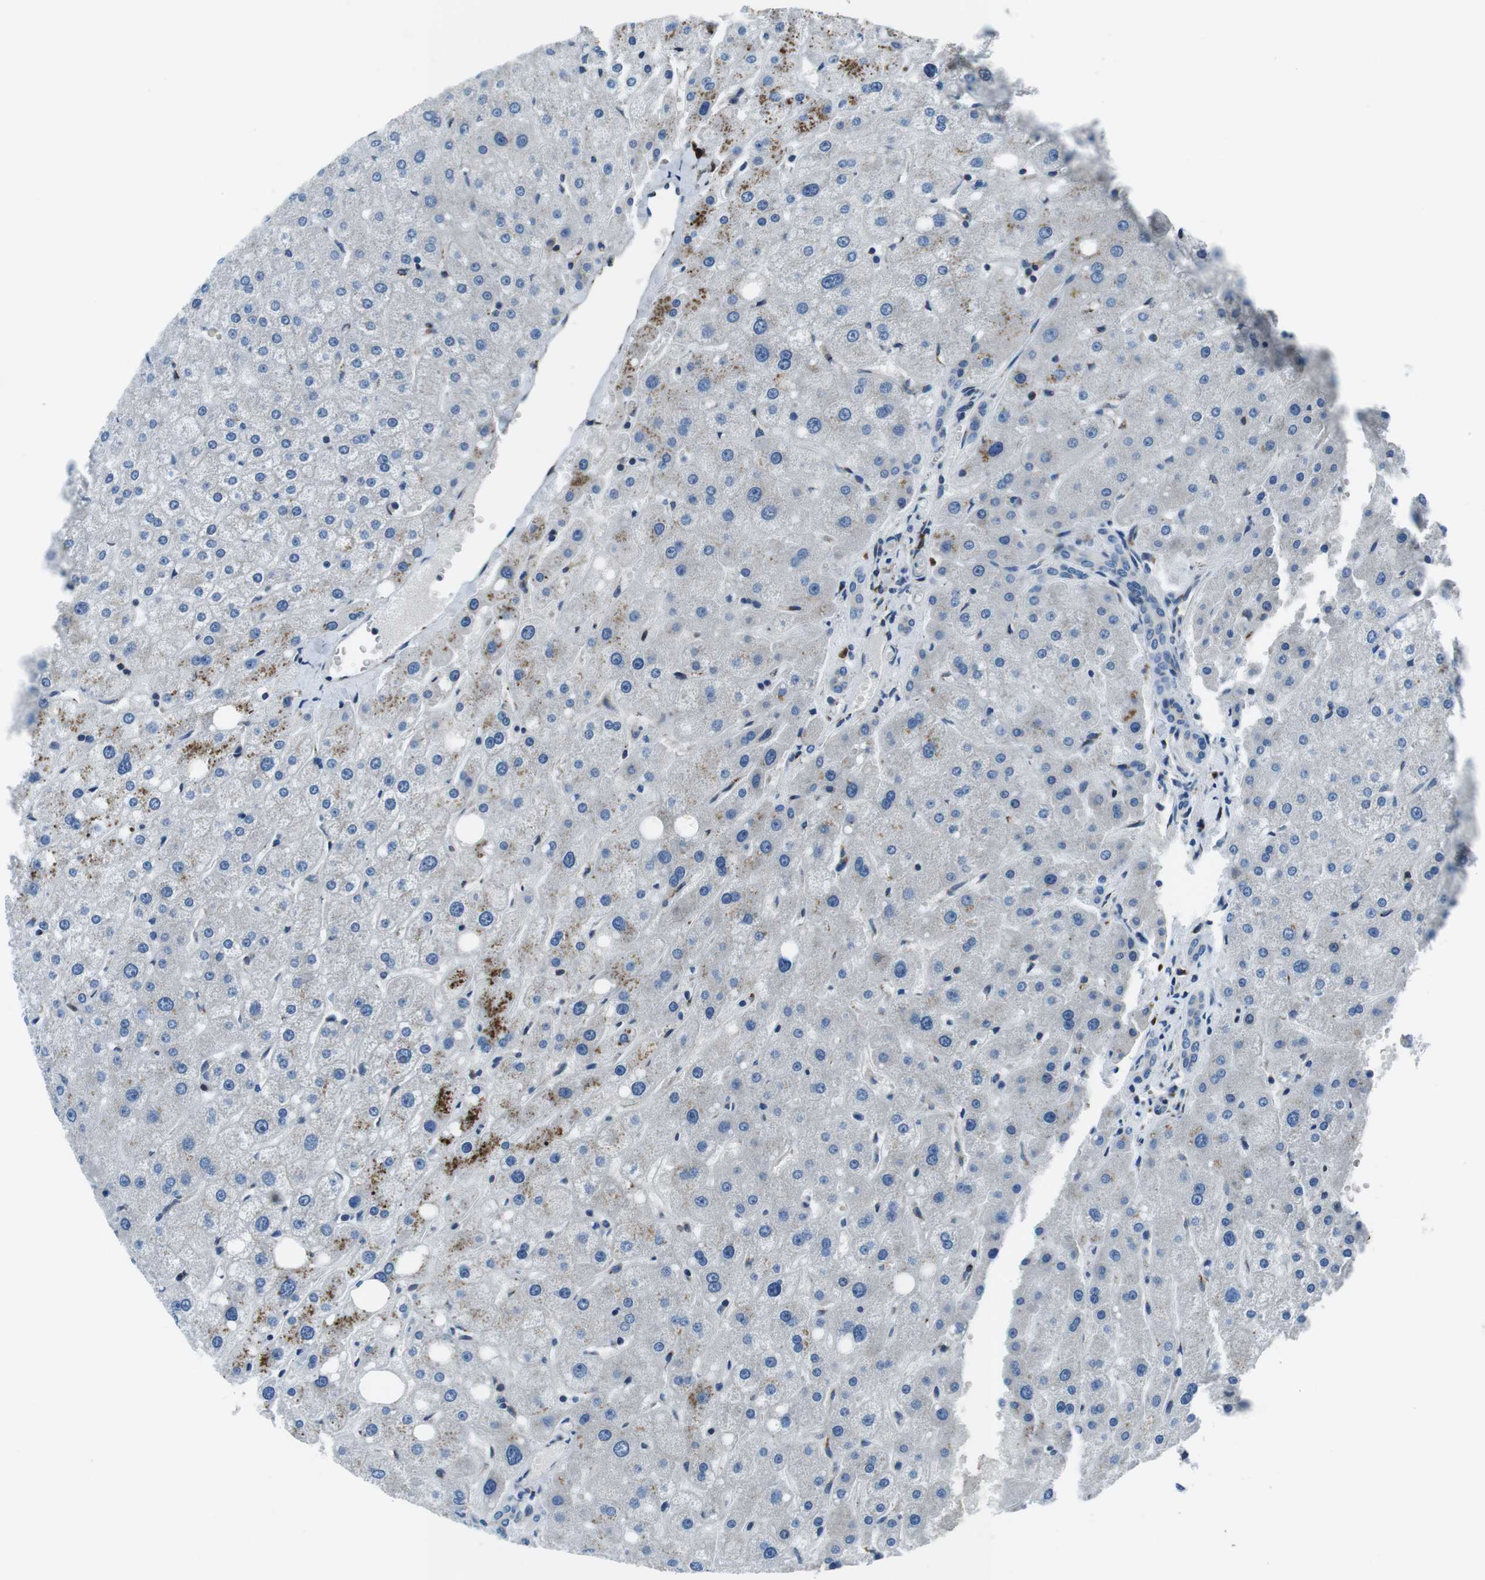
{"staining": {"intensity": "negative", "quantity": "none", "location": "none"}, "tissue": "liver", "cell_type": "Cholangiocytes", "image_type": "normal", "snomed": [{"axis": "morphology", "description": "Normal tissue, NOS"}, {"axis": "topography", "description": "Liver"}], "caption": "Cholangiocytes show no significant protein staining in unremarkable liver. The staining is performed using DAB brown chromogen with nuclei counter-stained in using hematoxylin.", "gene": "NUCB2", "patient": {"sex": "male", "age": 73}}